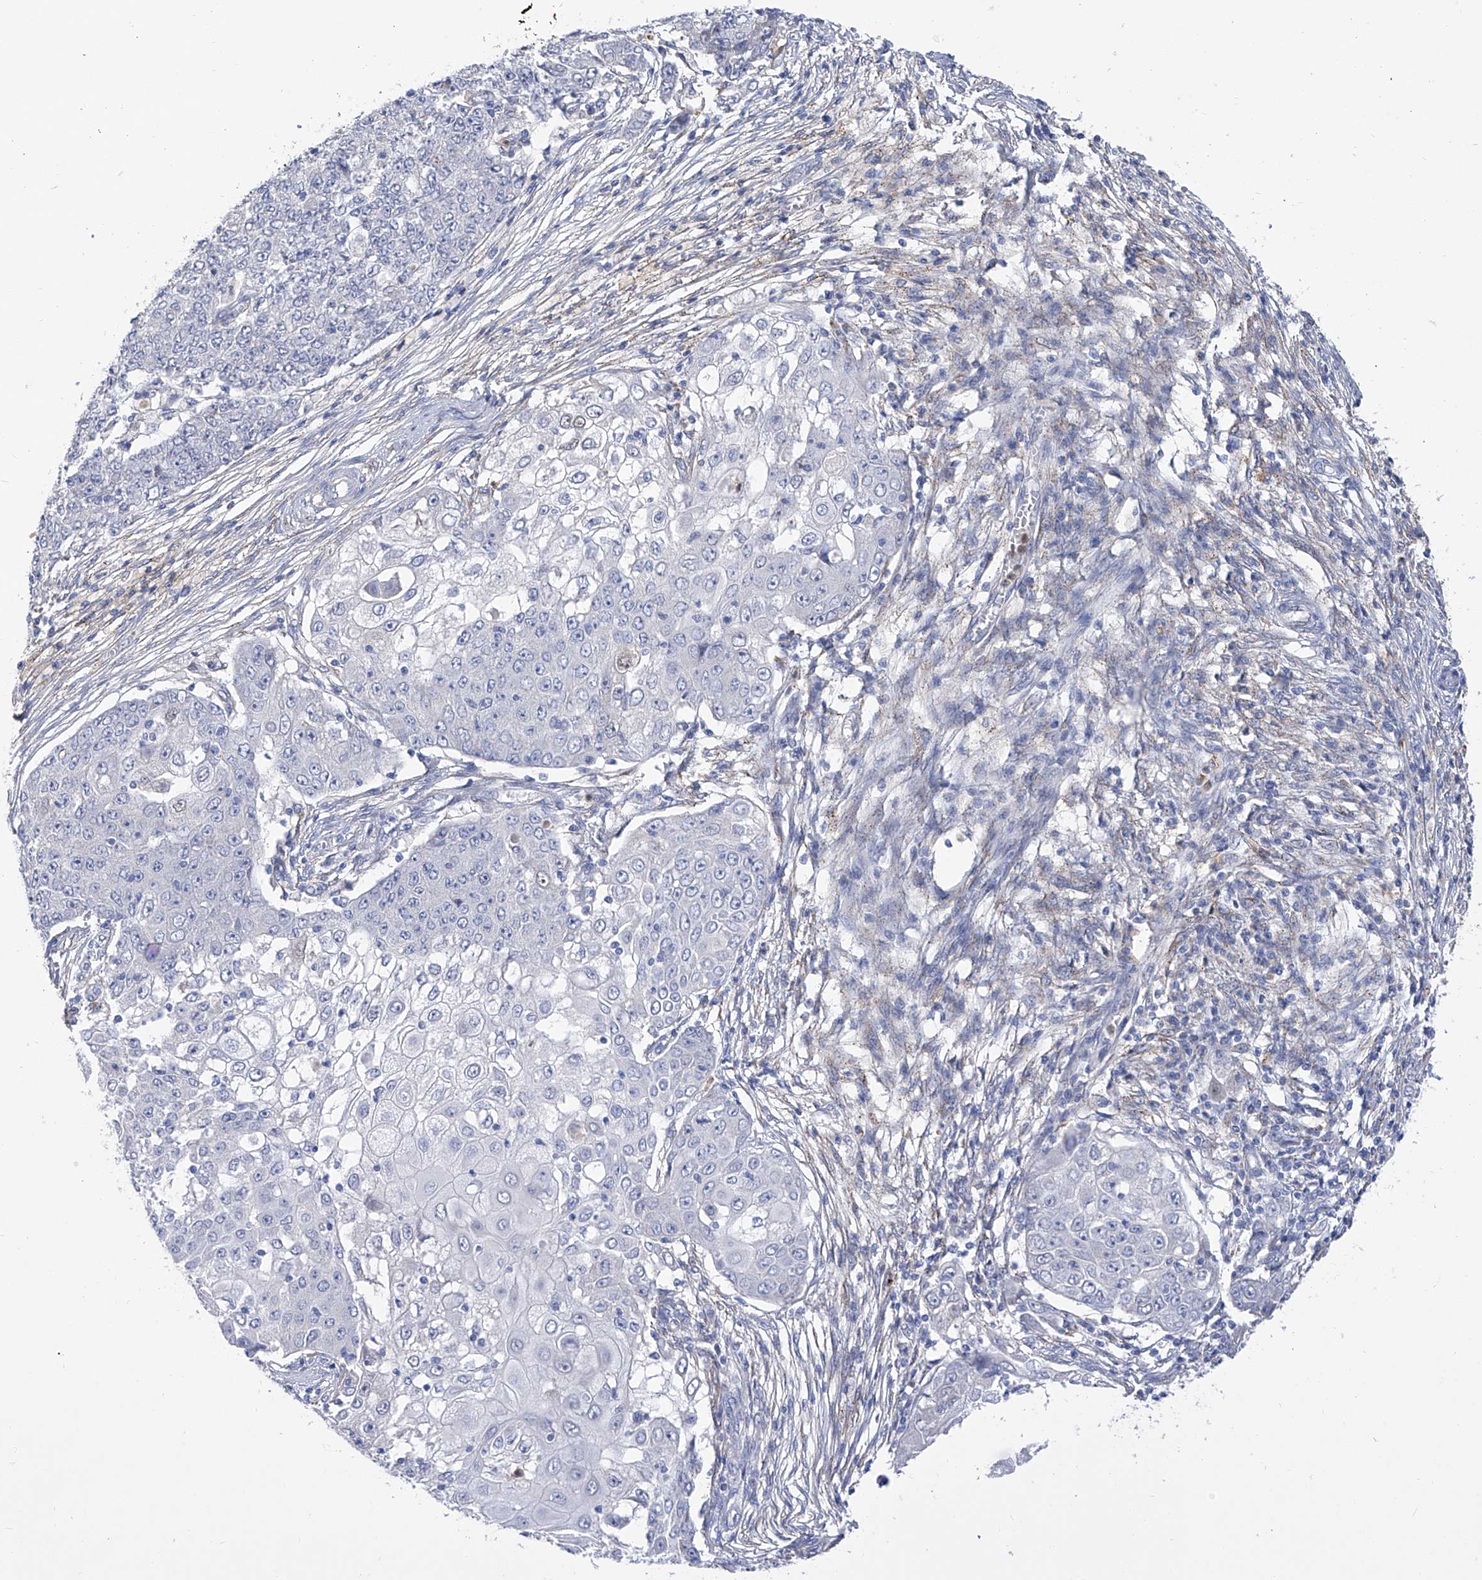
{"staining": {"intensity": "negative", "quantity": "none", "location": "none"}, "tissue": "ovarian cancer", "cell_type": "Tumor cells", "image_type": "cancer", "snomed": [{"axis": "morphology", "description": "Carcinoma, endometroid"}, {"axis": "topography", "description": "Ovary"}], "caption": "Tumor cells are negative for protein expression in human endometroid carcinoma (ovarian).", "gene": "PHF20", "patient": {"sex": "female", "age": 42}}